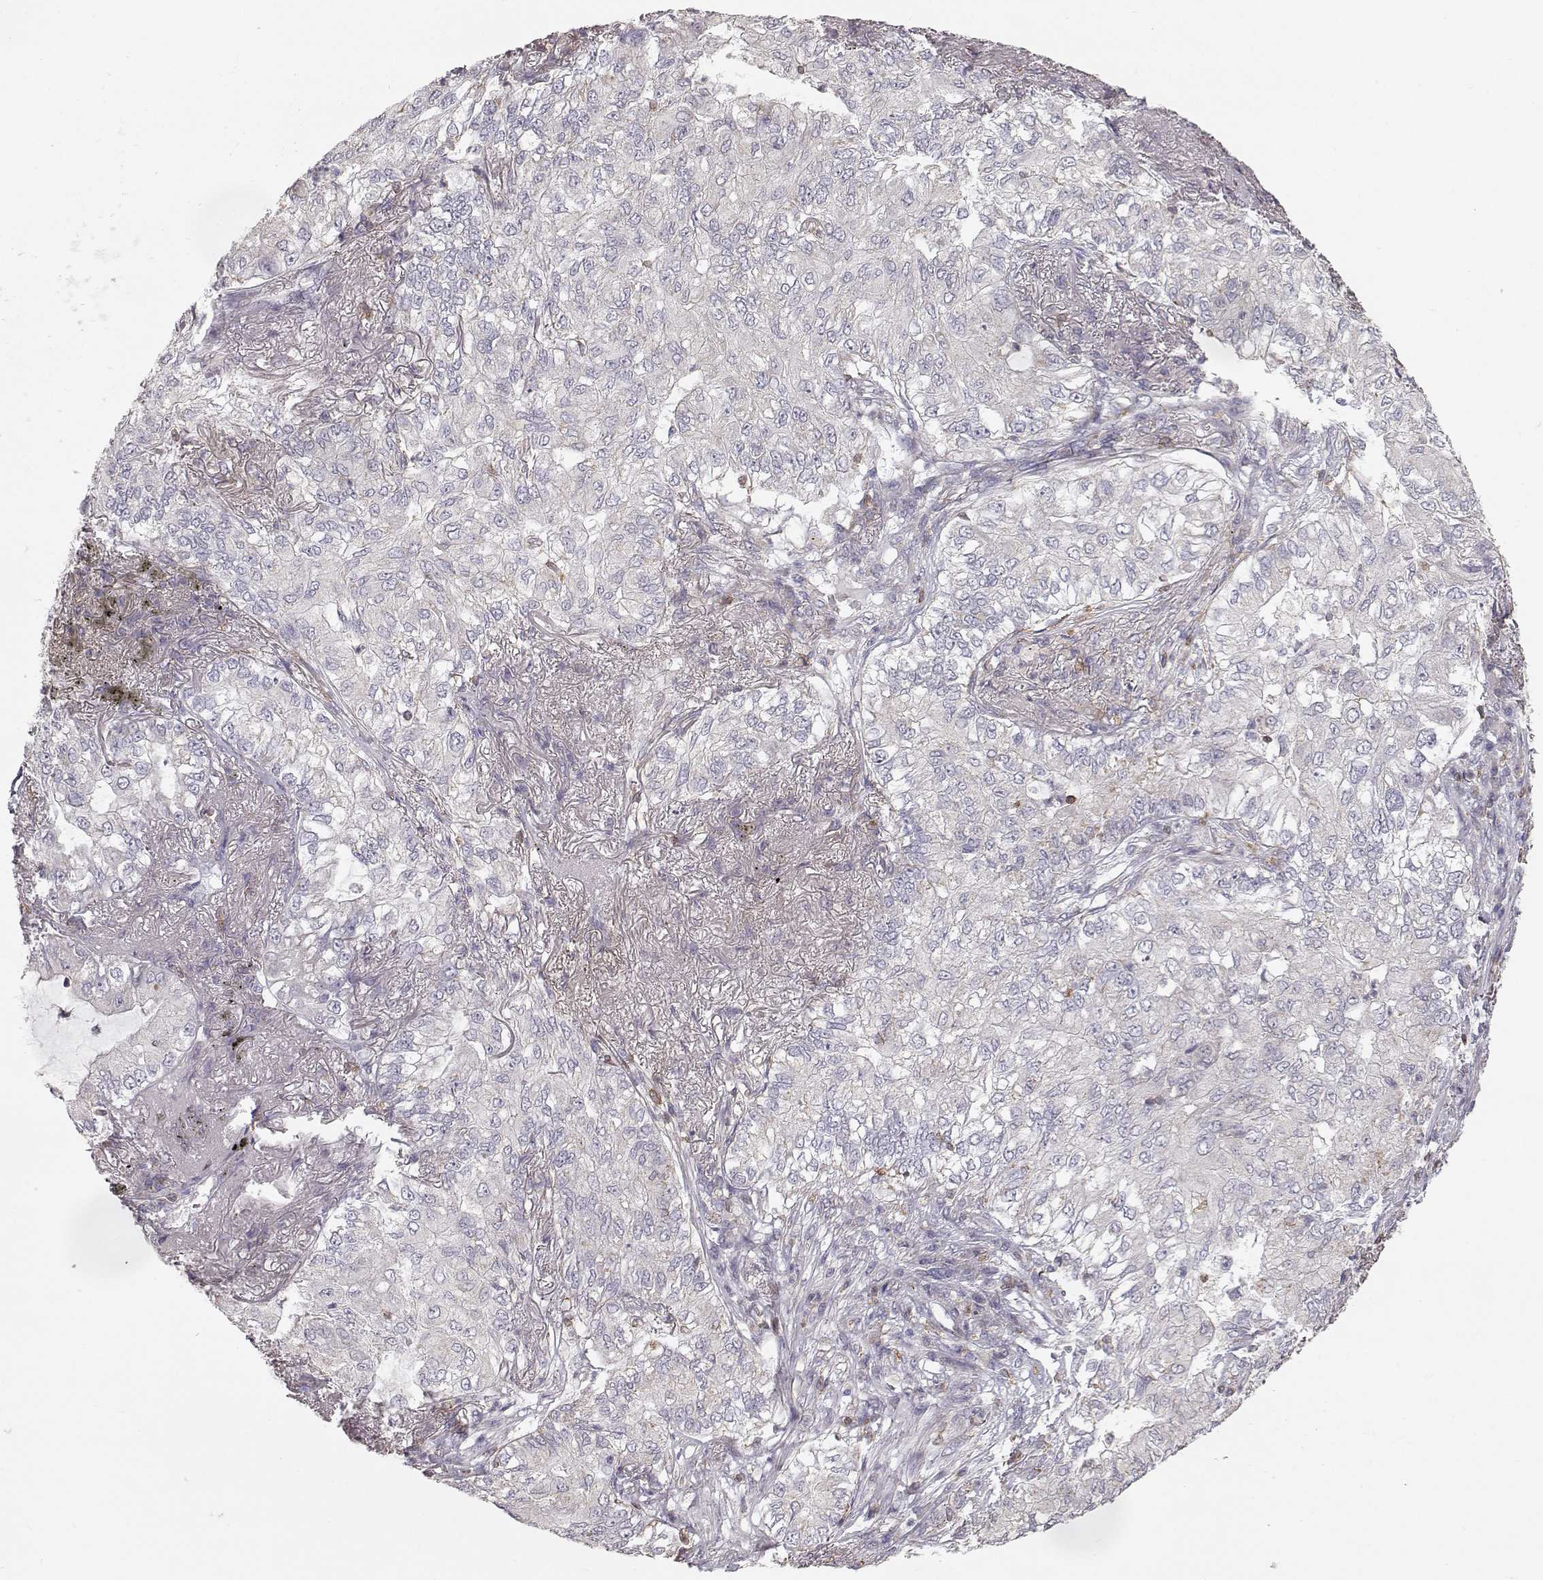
{"staining": {"intensity": "weak", "quantity": "<25%", "location": "cytoplasmic/membranous"}, "tissue": "lung cancer", "cell_type": "Tumor cells", "image_type": "cancer", "snomed": [{"axis": "morphology", "description": "Adenocarcinoma, NOS"}, {"axis": "topography", "description": "Lung"}], "caption": "DAB (3,3'-diaminobenzidine) immunohistochemical staining of lung cancer (adenocarcinoma) displays no significant staining in tumor cells. (Immunohistochemistry, brightfield microscopy, high magnification).", "gene": "GRAP2", "patient": {"sex": "female", "age": 73}}